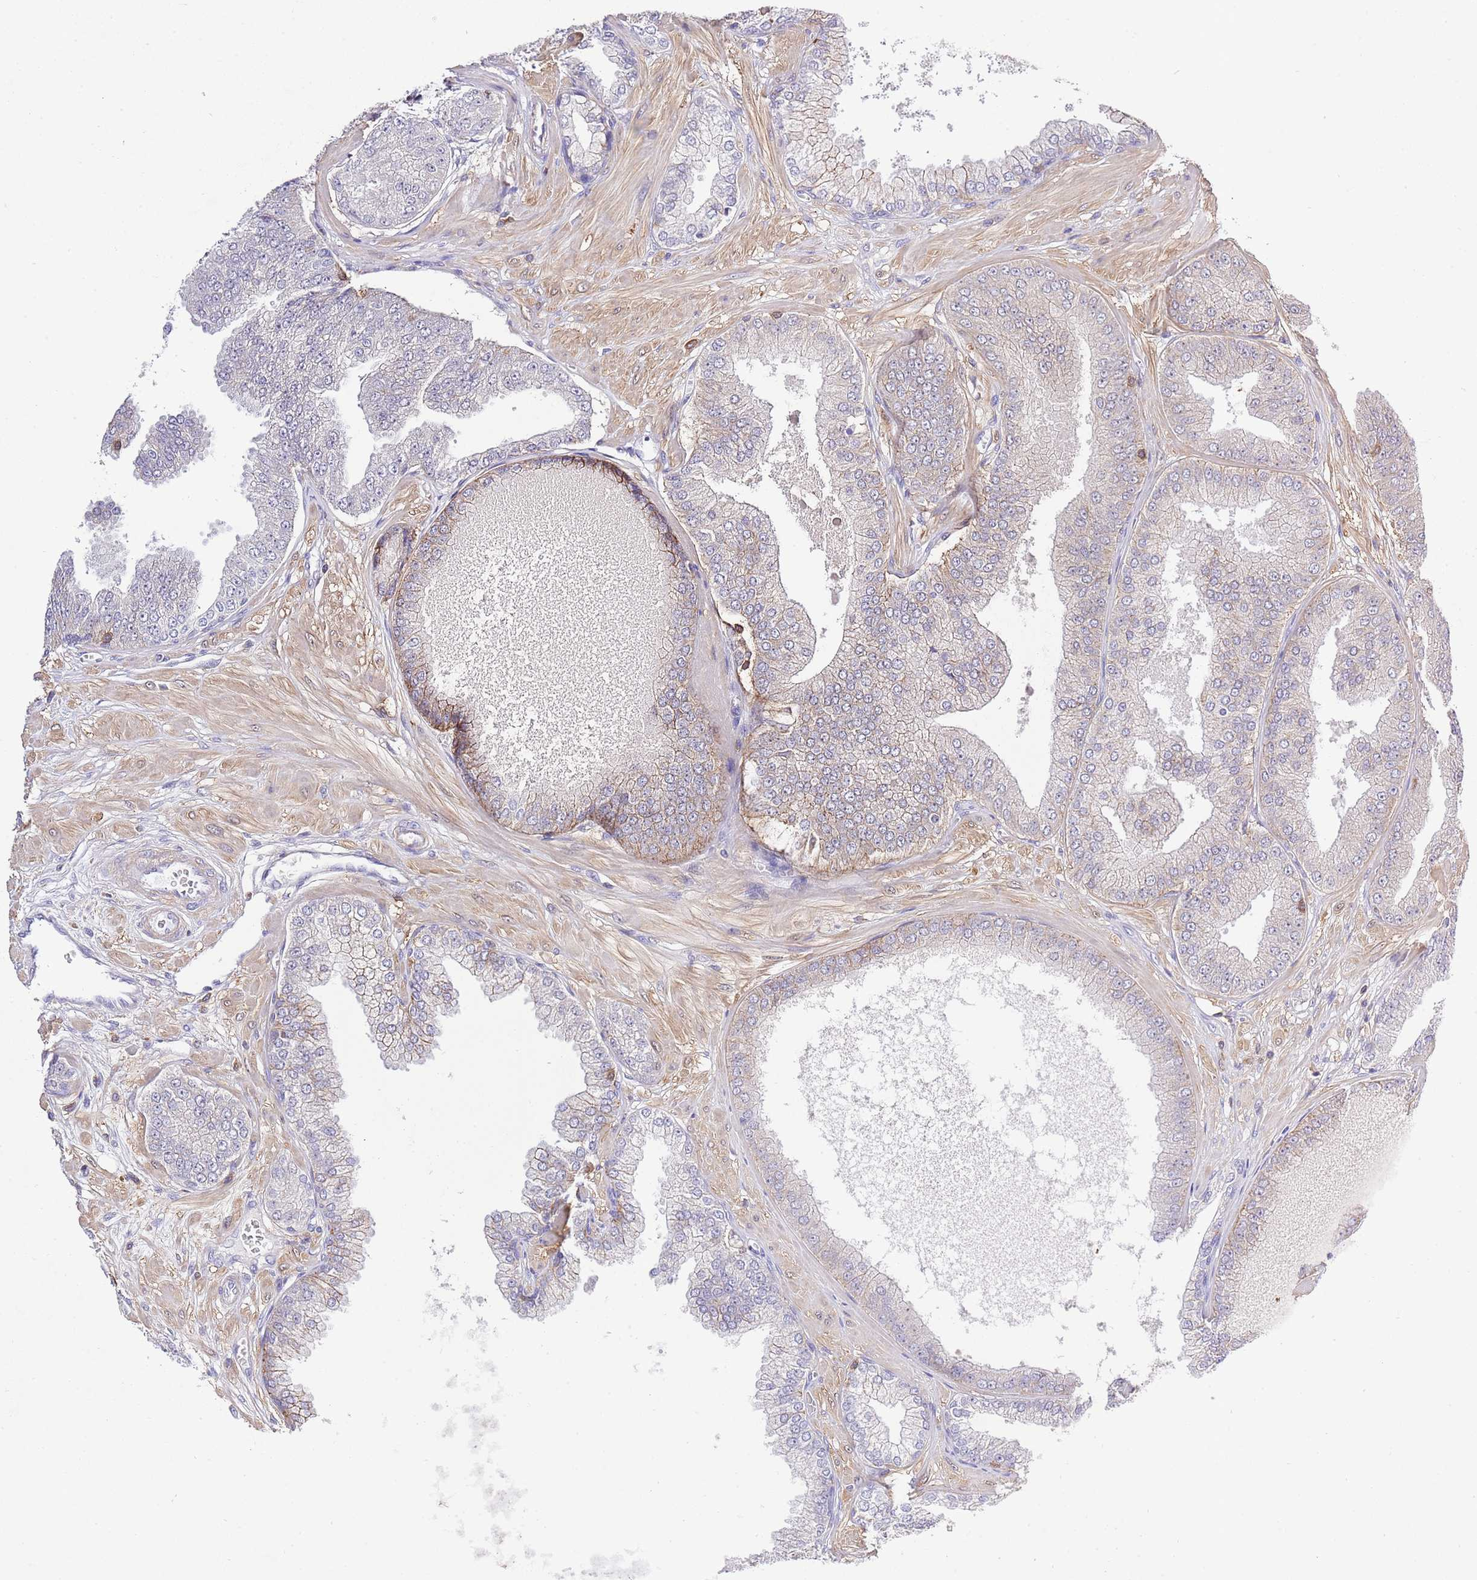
{"staining": {"intensity": "negative", "quantity": "none", "location": "none"}, "tissue": "prostate cancer", "cell_type": "Tumor cells", "image_type": "cancer", "snomed": [{"axis": "morphology", "description": "Adenocarcinoma, Low grade"}, {"axis": "topography", "description": "Prostate"}], "caption": "Protein analysis of prostate cancer exhibits no significant expression in tumor cells. The staining is performed using DAB brown chromogen with nuclei counter-stained in using hematoxylin.", "gene": "EFHD1", "patient": {"sex": "male", "age": 55}}